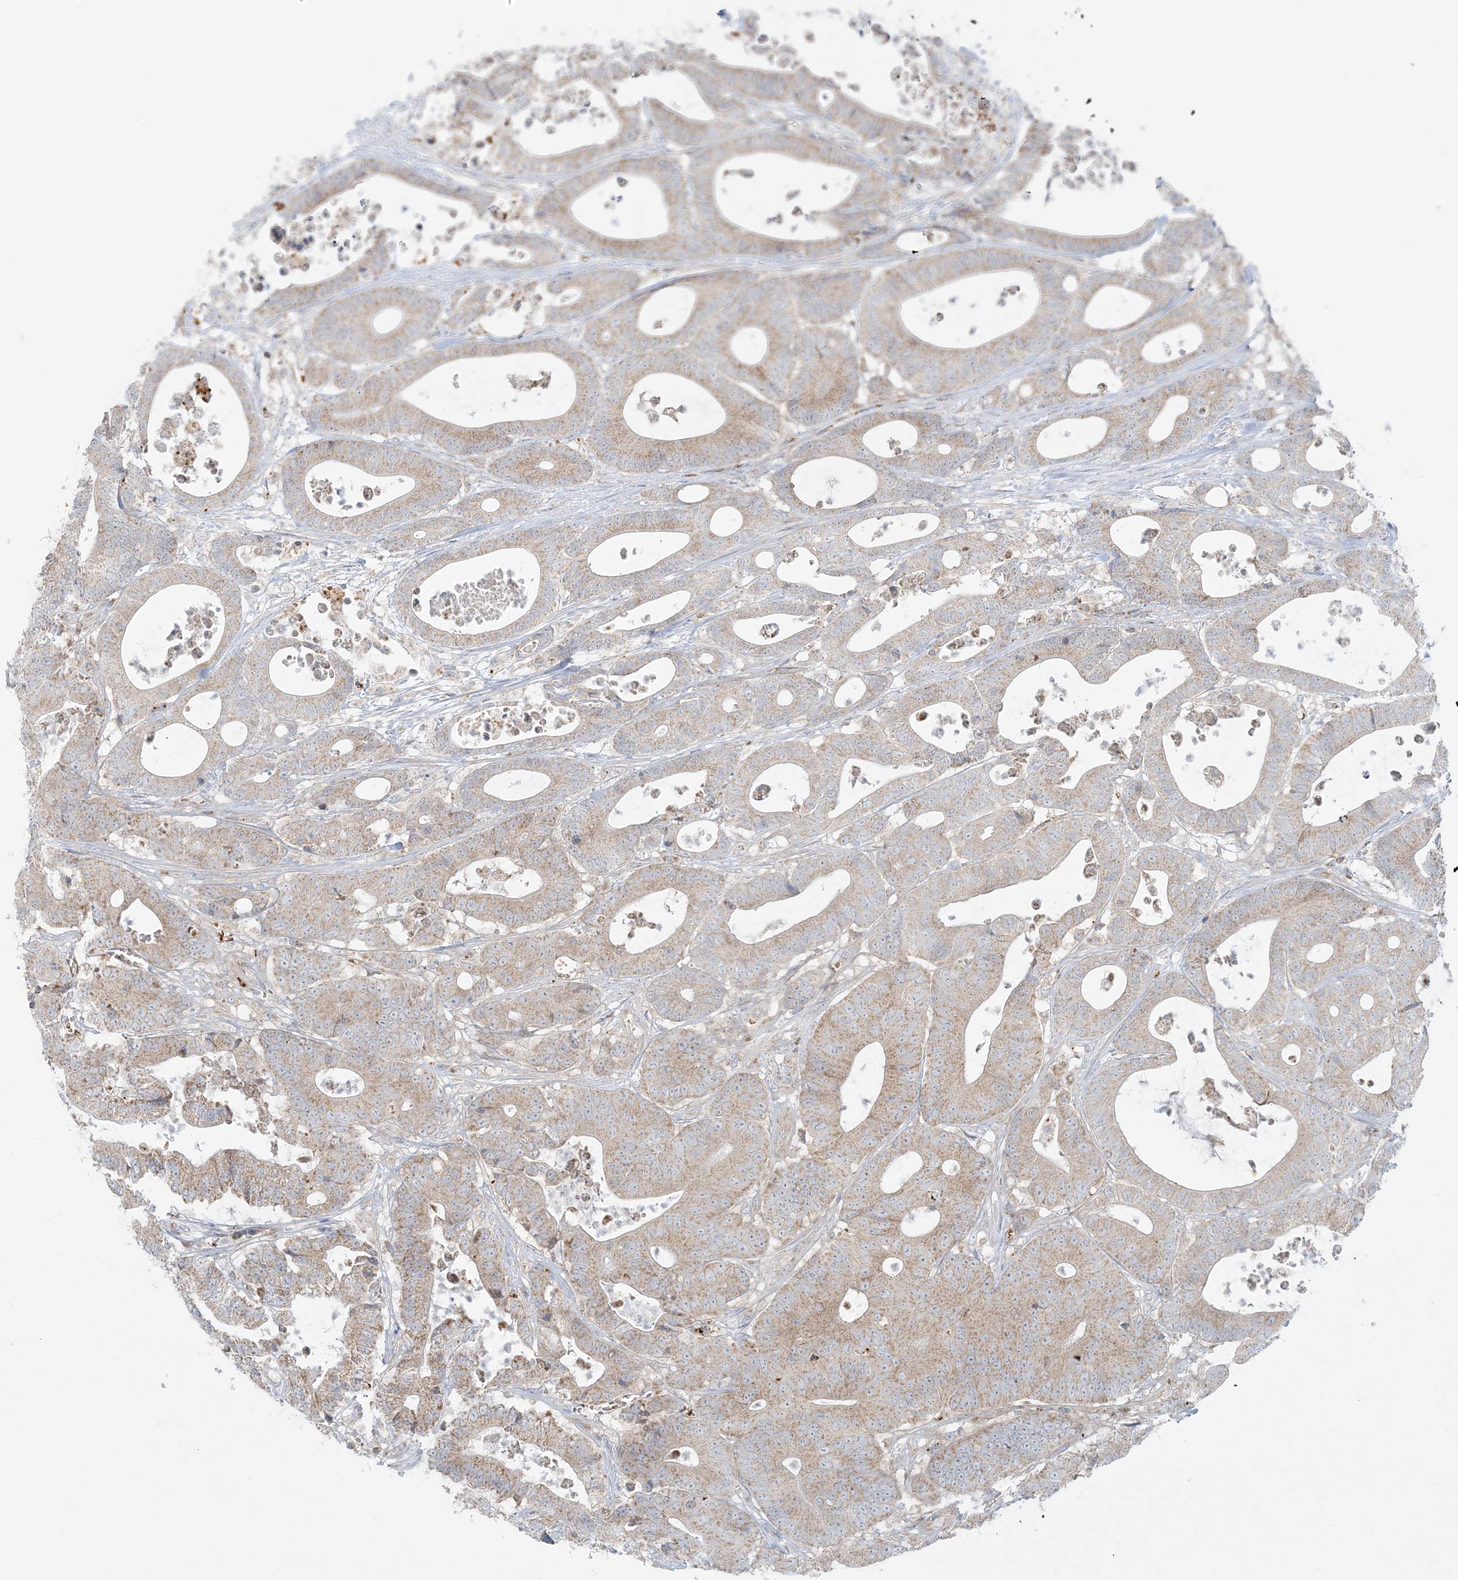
{"staining": {"intensity": "weak", "quantity": ">75%", "location": "cytoplasmic/membranous"}, "tissue": "colorectal cancer", "cell_type": "Tumor cells", "image_type": "cancer", "snomed": [{"axis": "morphology", "description": "Adenocarcinoma, NOS"}, {"axis": "topography", "description": "Colon"}], "caption": "Weak cytoplasmic/membranous protein expression is identified in about >75% of tumor cells in colorectal cancer (adenocarcinoma).", "gene": "PIK3R4", "patient": {"sex": "female", "age": 84}}